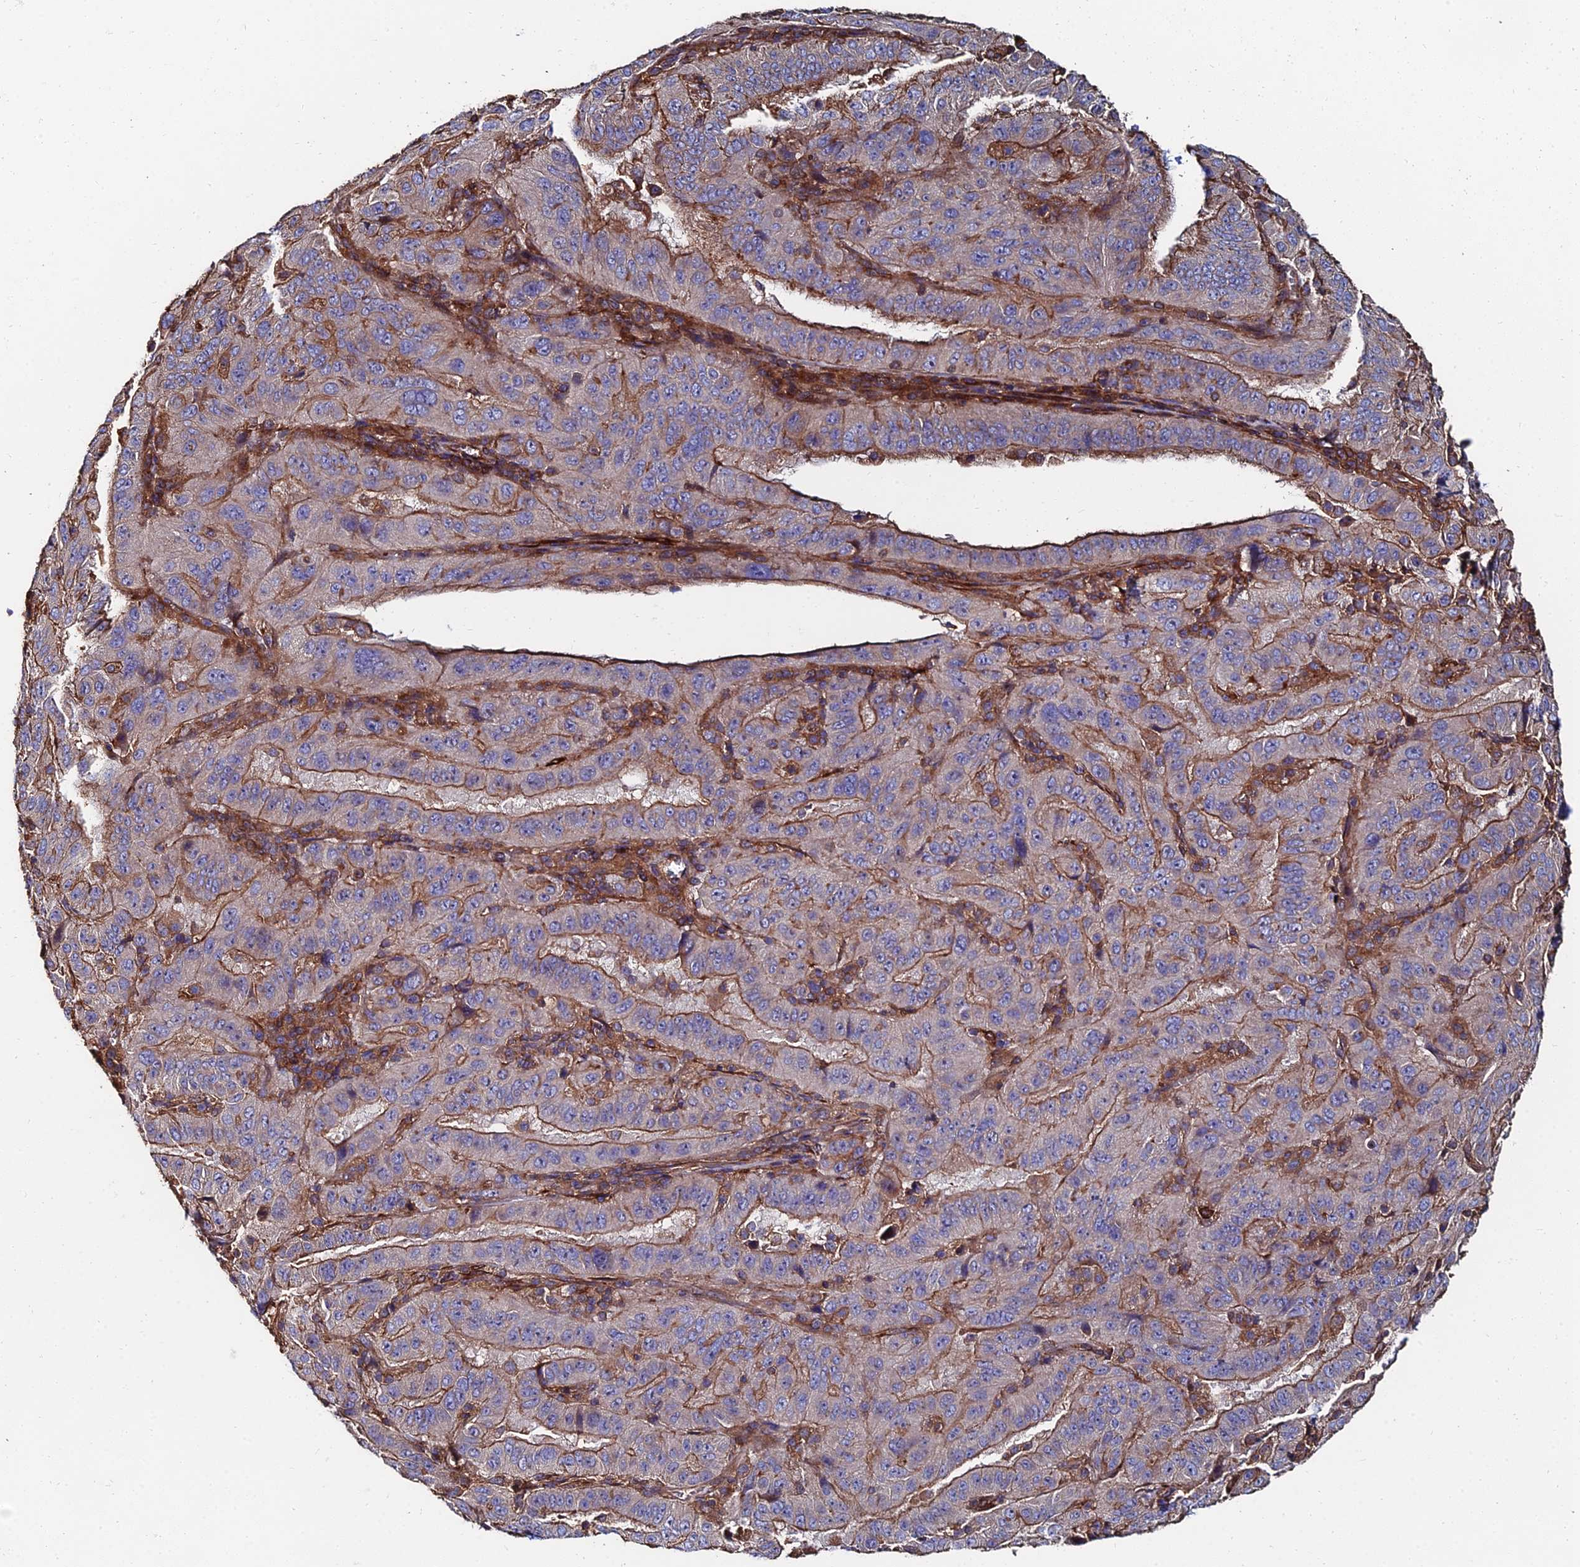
{"staining": {"intensity": "moderate", "quantity": "25%-75%", "location": "cytoplasmic/membranous"}, "tissue": "pancreatic cancer", "cell_type": "Tumor cells", "image_type": "cancer", "snomed": [{"axis": "morphology", "description": "Adenocarcinoma, NOS"}, {"axis": "topography", "description": "Pancreas"}], "caption": "A histopathology image showing moderate cytoplasmic/membranous positivity in about 25%-75% of tumor cells in pancreatic cancer, as visualized by brown immunohistochemical staining.", "gene": "EXT1", "patient": {"sex": "male", "age": 63}}